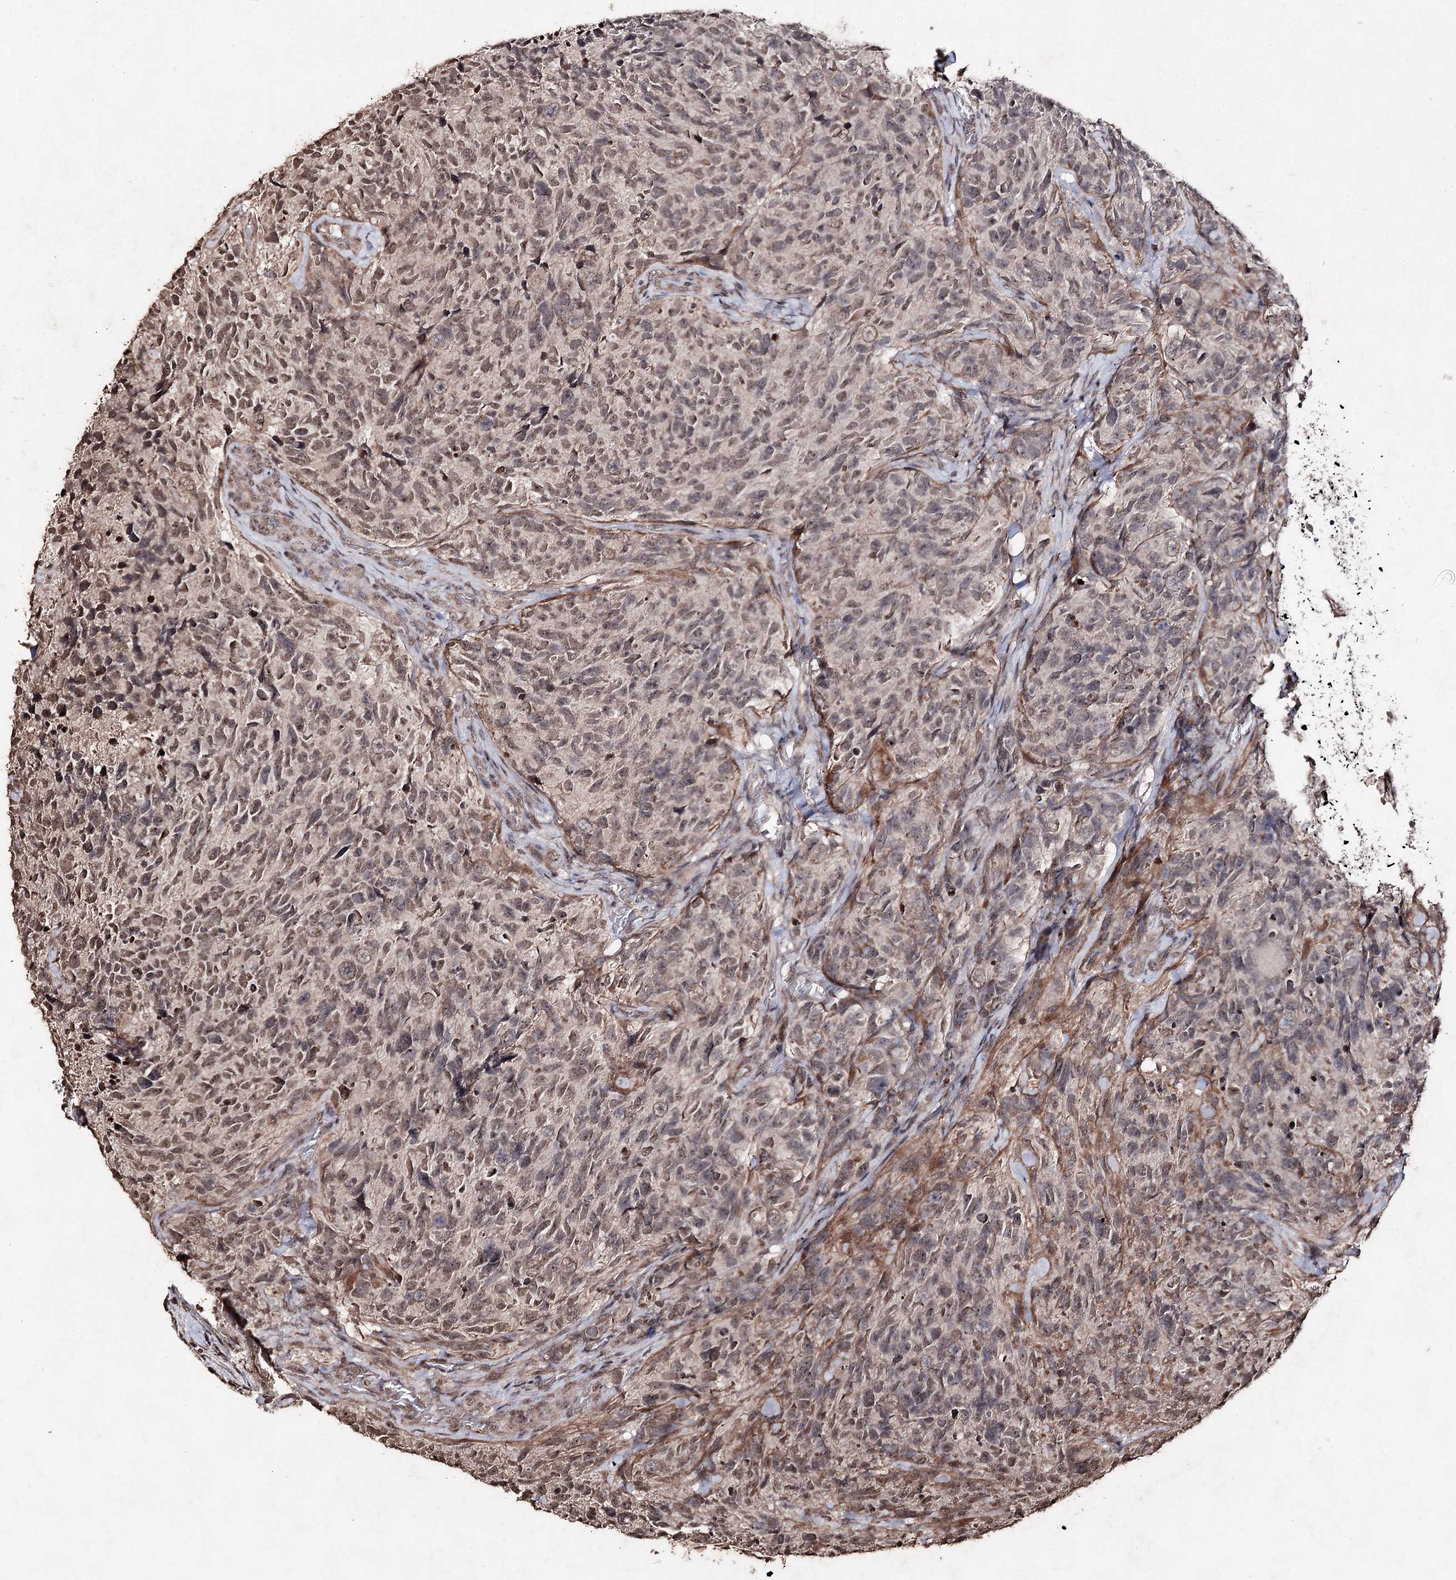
{"staining": {"intensity": "weak", "quantity": "25%-75%", "location": "nuclear"}, "tissue": "glioma", "cell_type": "Tumor cells", "image_type": "cancer", "snomed": [{"axis": "morphology", "description": "Glioma, malignant, High grade"}, {"axis": "topography", "description": "Brain"}], "caption": "Protein expression analysis of human glioma reveals weak nuclear expression in about 25%-75% of tumor cells.", "gene": "ATG14", "patient": {"sex": "male", "age": 69}}